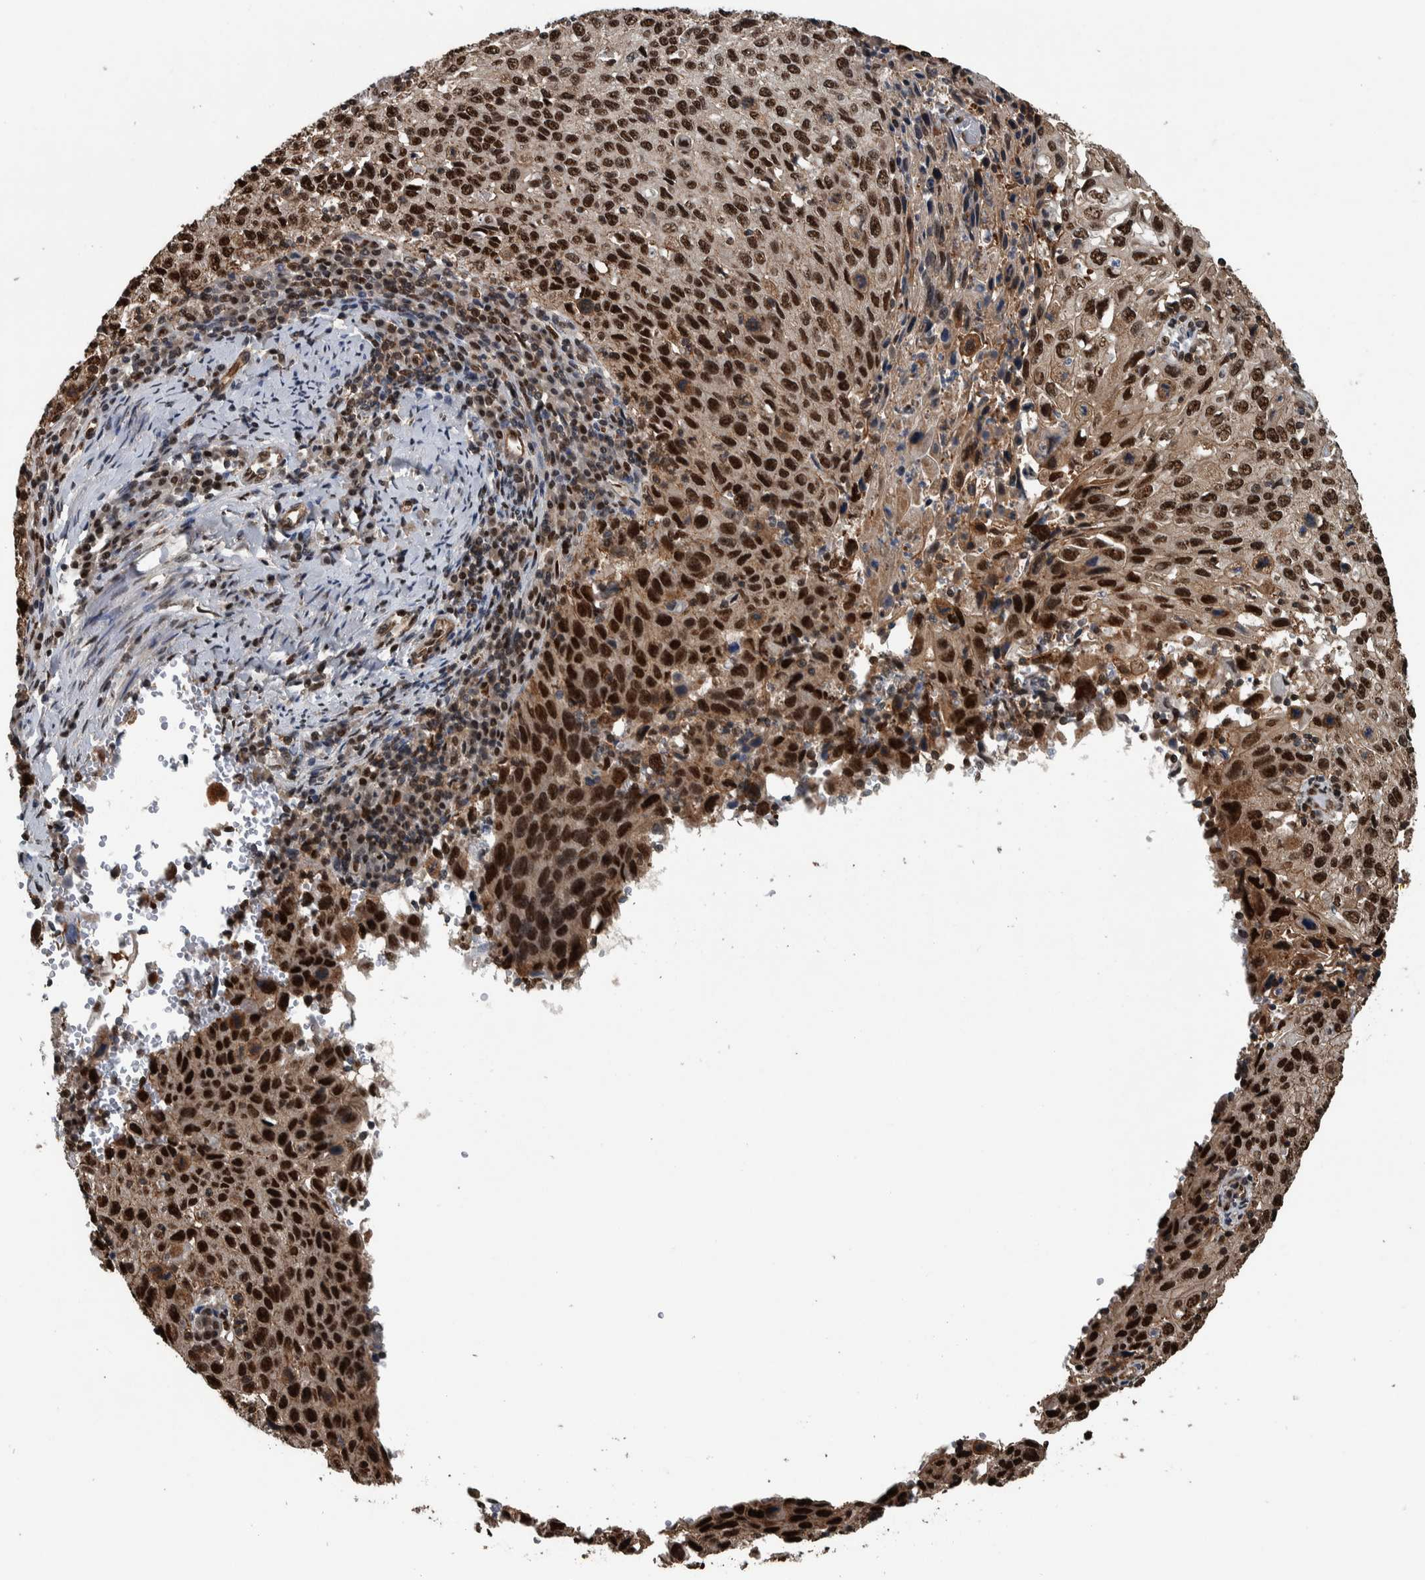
{"staining": {"intensity": "strong", "quantity": ">75%", "location": "nuclear"}, "tissue": "cervical cancer", "cell_type": "Tumor cells", "image_type": "cancer", "snomed": [{"axis": "morphology", "description": "Squamous cell carcinoma, NOS"}, {"axis": "topography", "description": "Cervix"}], "caption": "Tumor cells show high levels of strong nuclear positivity in approximately >75% of cells in human cervical cancer.", "gene": "FAM135B", "patient": {"sex": "female", "age": 53}}